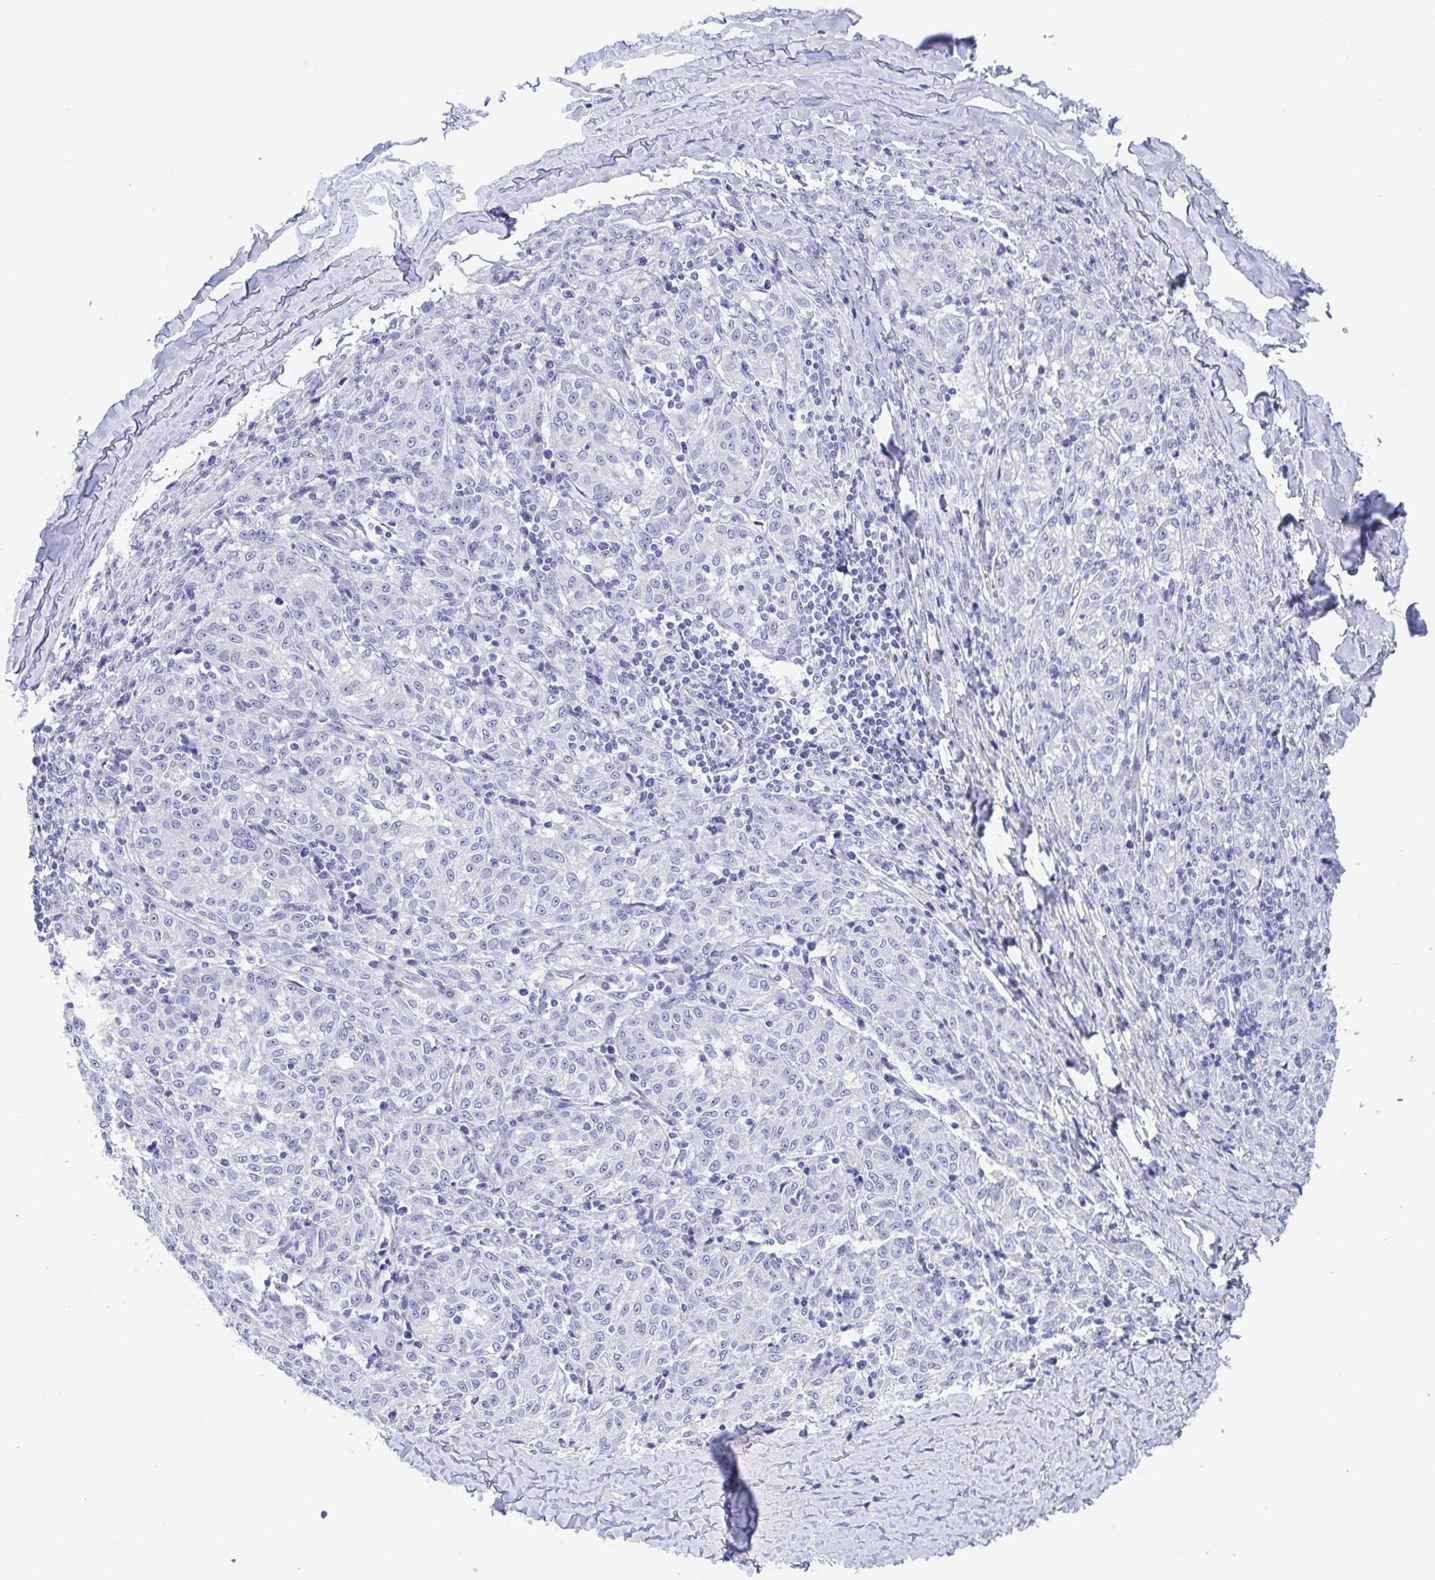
{"staining": {"intensity": "negative", "quantity": "none", "location": "none"}, "tissue": "melanoma", "cell_type": "Tumor cells", "image_type": "cancer", "snomed": [{"axis": "morphology", "description": "Malignant melanoma, NOS"}, {"axis": "topography", "description": "Skin"}], "caption": "DAB (3,3'-diaminobenzidine) immunohistochemical staining of human malignant melanoma exhibits no significant positivity in tumor cells. (DAB immunohistochemistry visualized using brightfield microscopy, high magnification).", "gene": "MUCL3", "patient": {"sex": "female", "age": 72}}